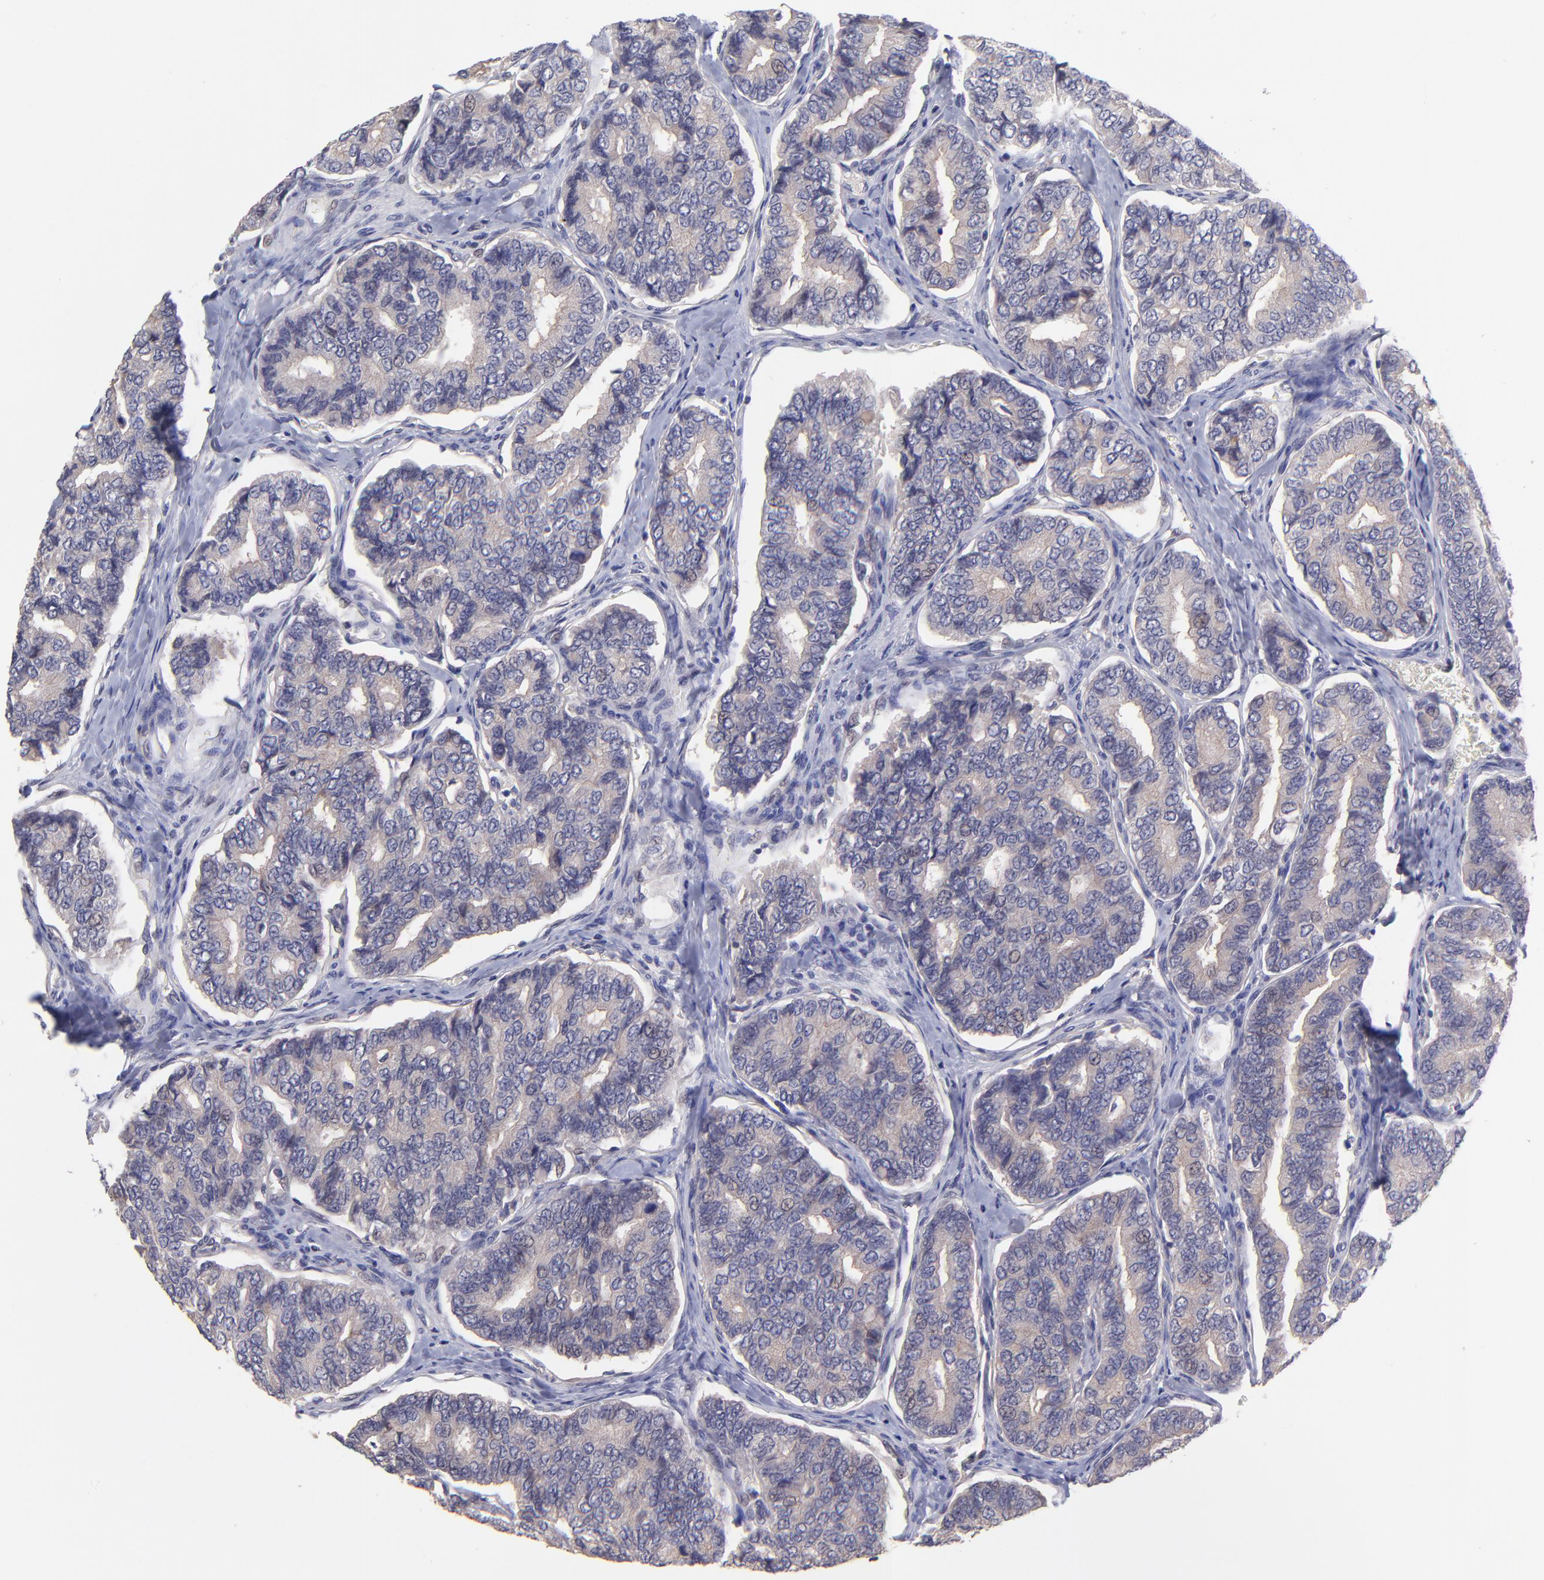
{"staining": {"intensity": "weak", "quantity": ">75%", "location": "cytoplasmic/membranous"}, "tissue": "thyroid cancer", "cell_type": "Tumor cells", "image_type": "cancer", "snomed": [{"axis": "morphology", "description": "Papillary adenocarcinoma, NOS"}, {"axis": "topography", "description": "Thyroid gland"}], "caption": "Tumor cells display low levels of weak cytoplasmic/membranous positivity in about >75% of cells in thyroid cancer (papillary adenocarcinoma).", "gene": "NSF", "patient": {"sex": "female", "age": 35}}